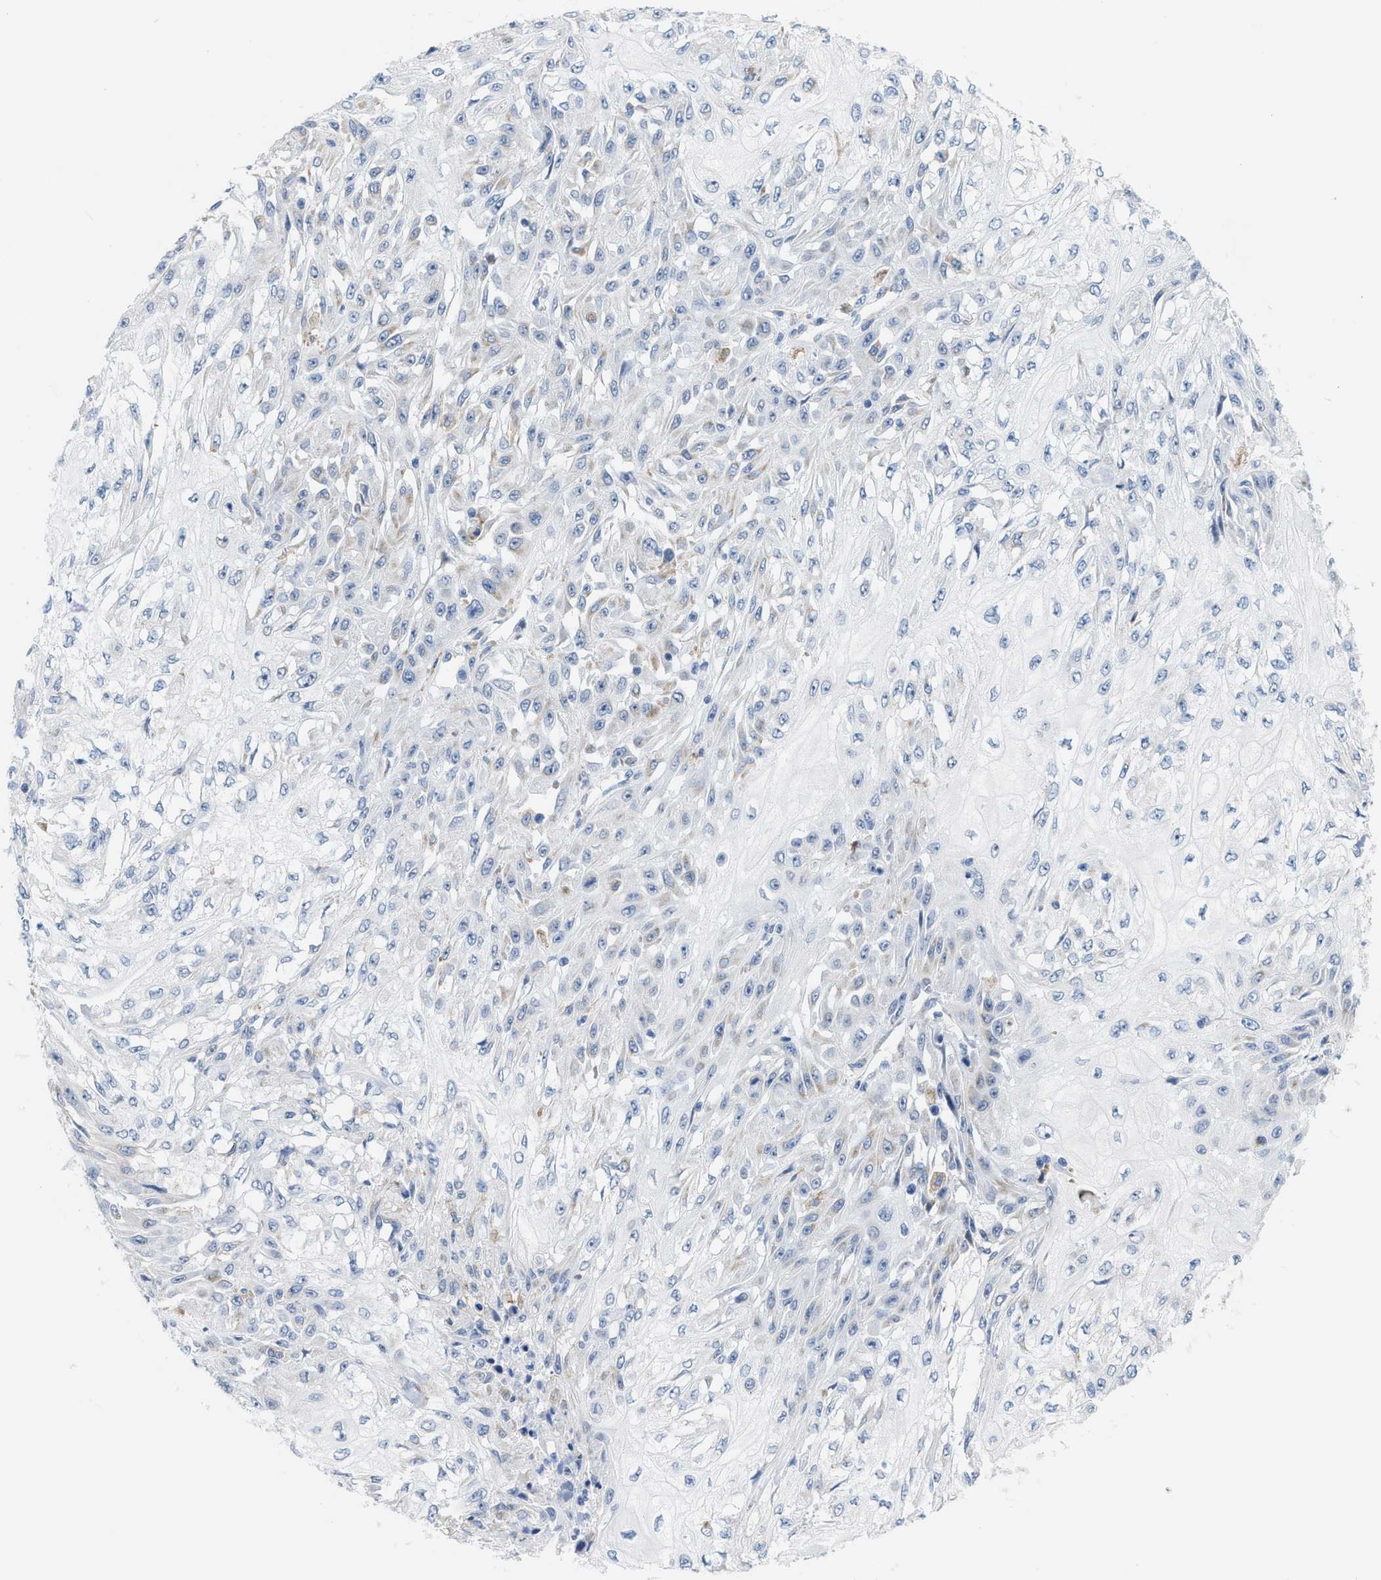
{"staining": {"intensity": "negative", "quantity": "none", "location": "none"}, "tissue": "skin cancer", "cell_type": "Tumor cells", "image_type": "cancer", "snomed": [{"axis": "morphology", "description": "Squamous cell carcinoma, NOS"}, {"axis": "morphology", "description": "Squamous cell carcinoma, metastatic, NOS"}, {"axis": "topography", "description": "Skin"}, {"axis": "topography", "description": "Lymph node"}], "caption": "Micrograph shows no protein staining in tumor cells of skin cancer tissue. Nuclei are stained in blue.", "gene": "KIFC3", "patient": {"sex": "male", "age": 75}}